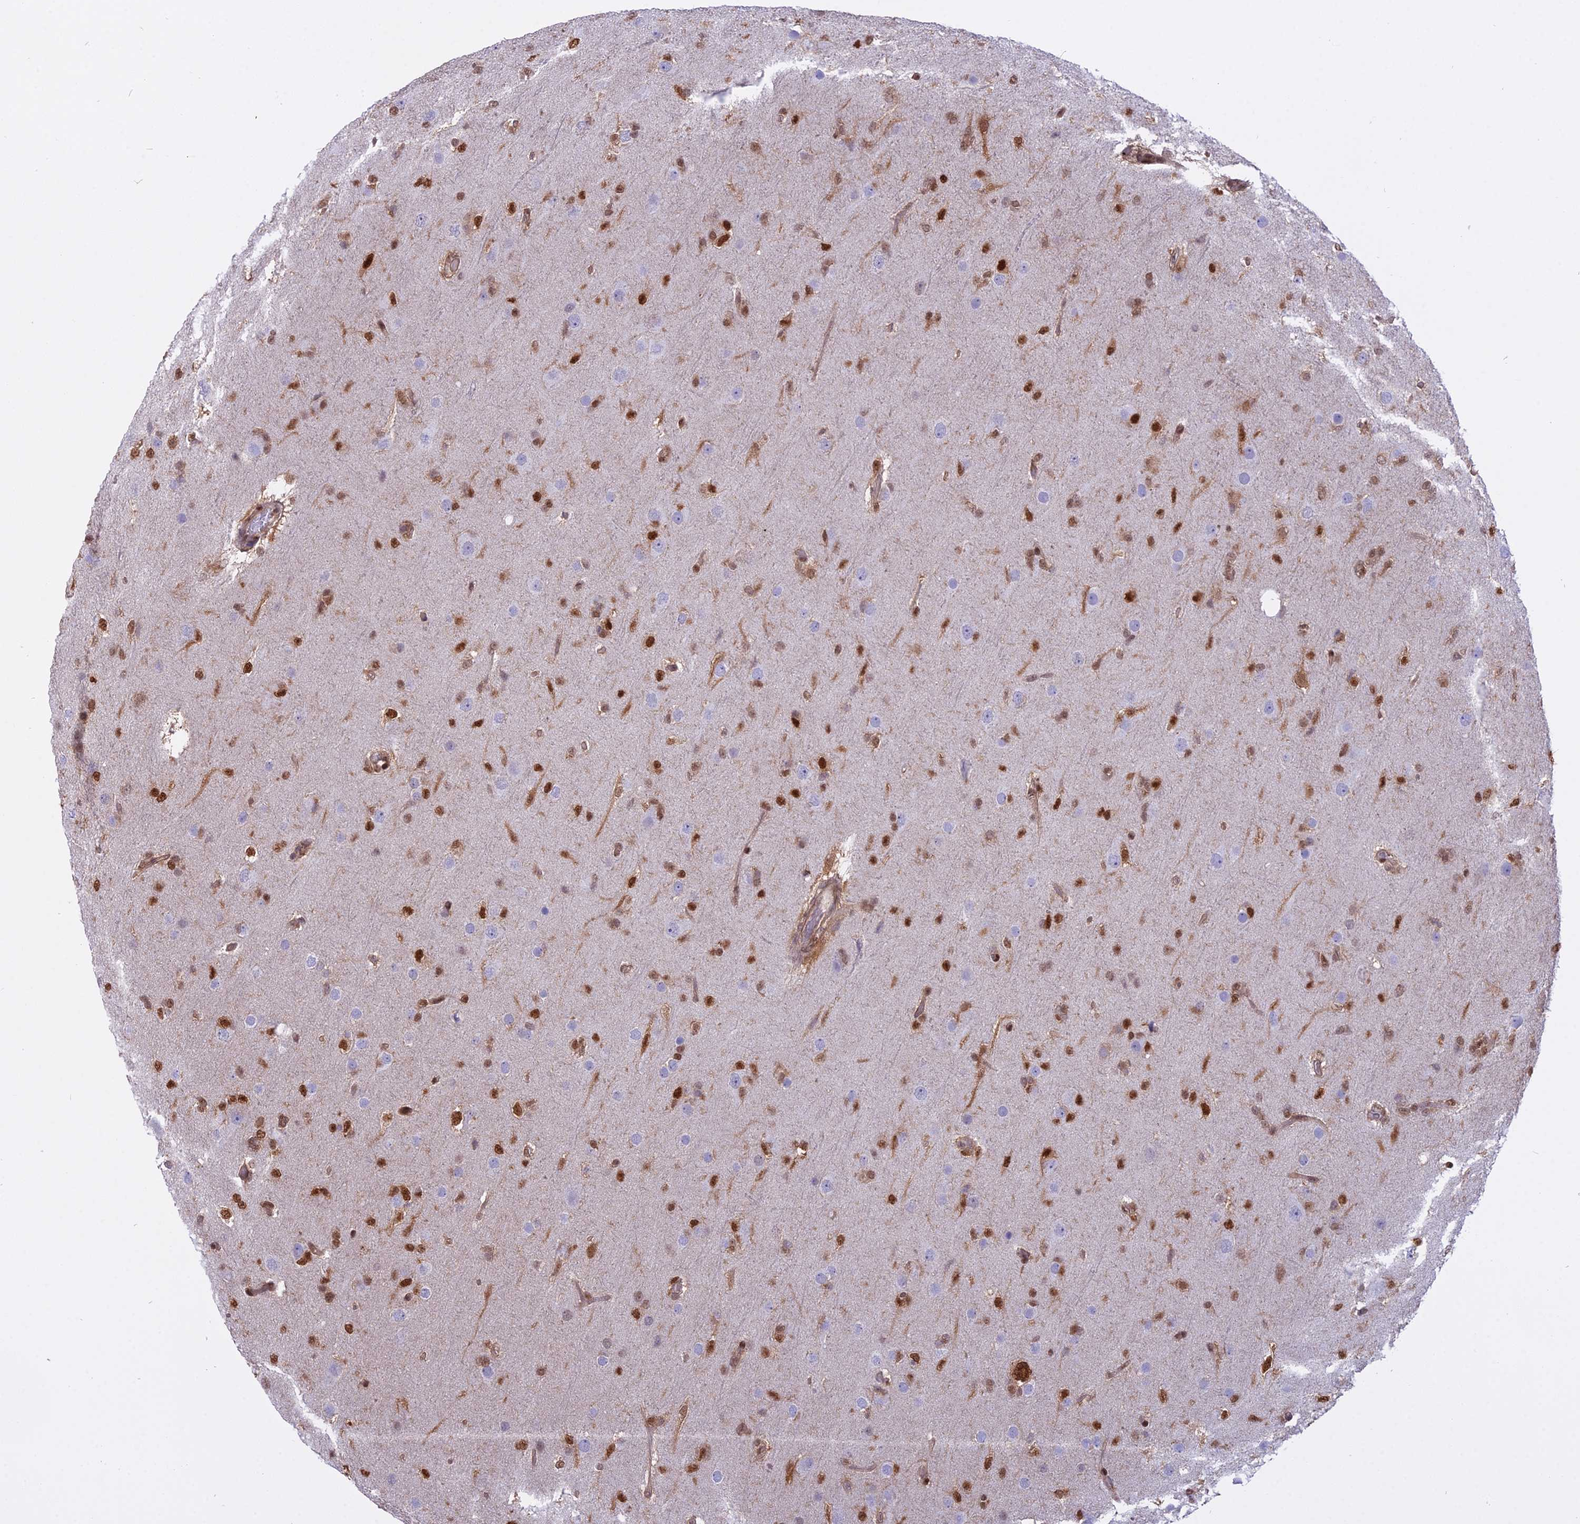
{"staining": {"intensity": "negative", "quantity": "none", "location": "none"}, "tissue": "glioma", "cell_type": "Tumor cells", "image_type": "cancer", "snomed": [{"axis": "morphology", "description": "Glioma, malignant, Low grade"}, {"axis": "topography", "description": "Brain"}], "caption": "Glioma was stained to show a protein in brown. There is no significant expression in tumor cells. Nuclei are stained in blue.", "gene": "NPEPL1", "patient": {"sex": "male", "age": 65}}